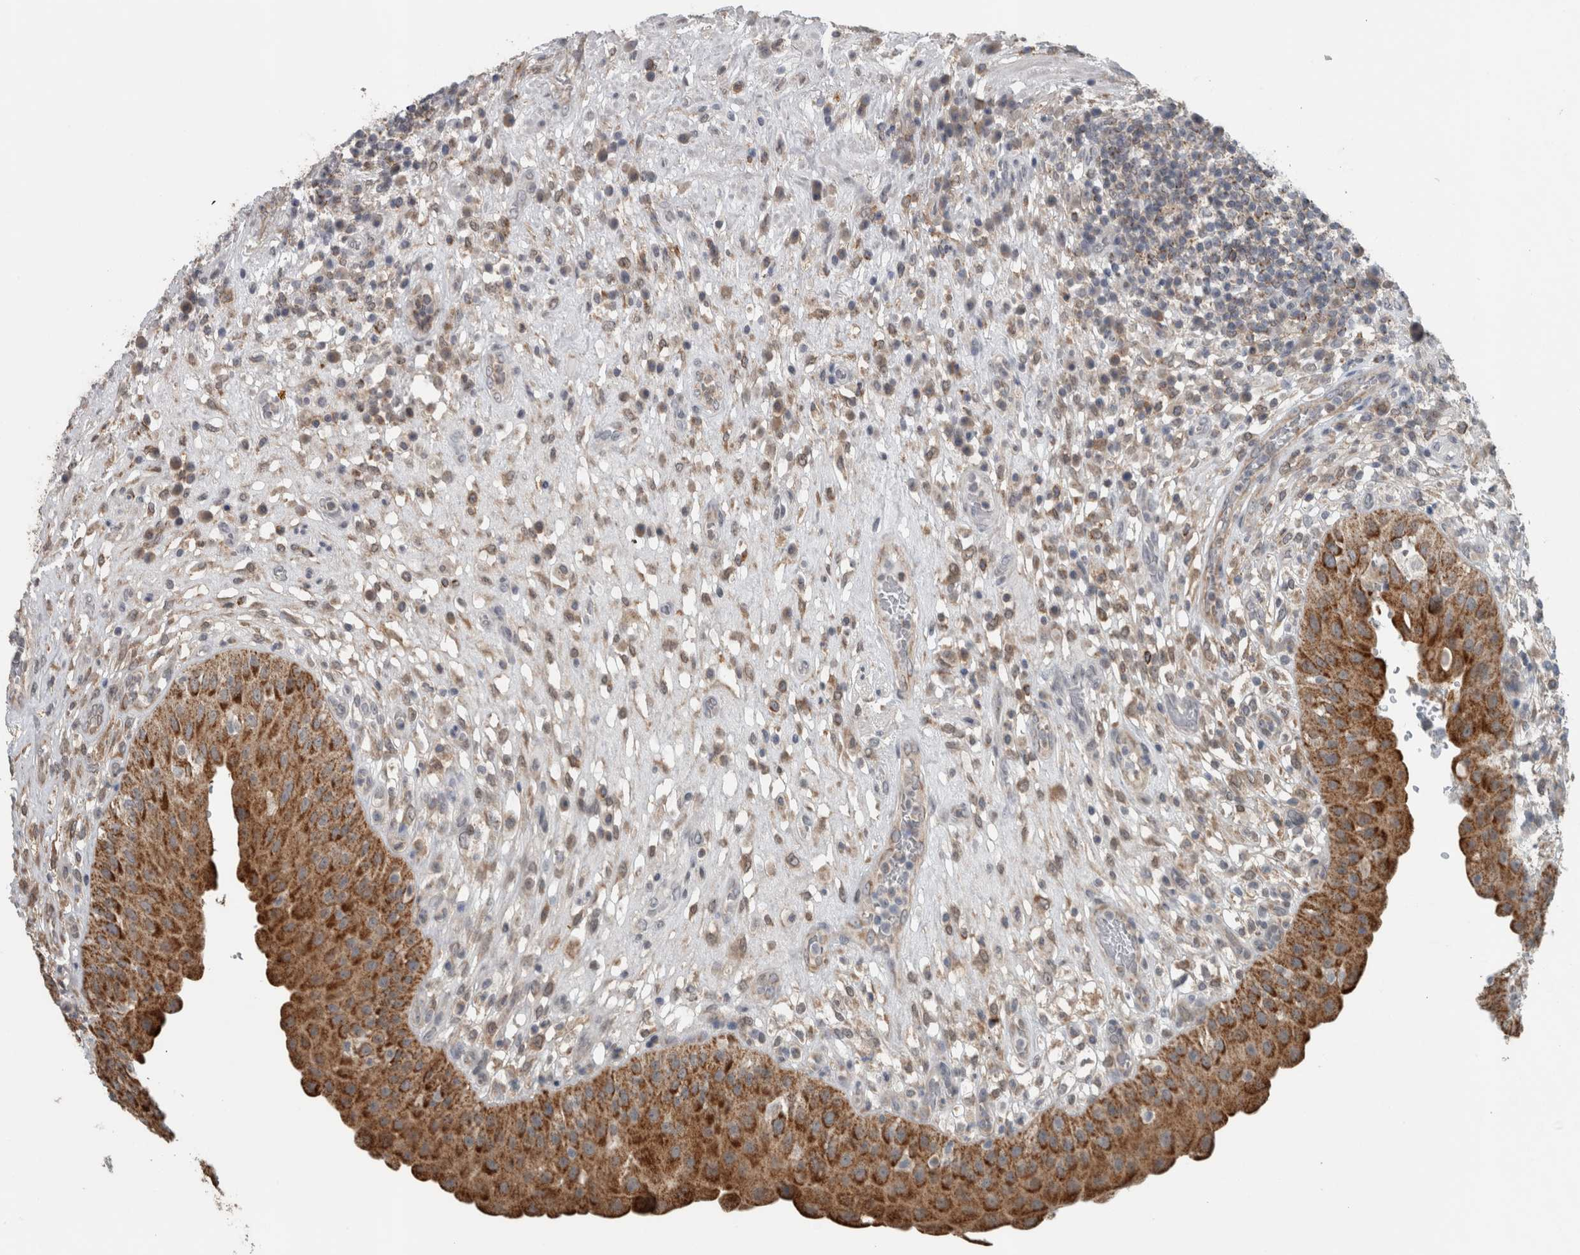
{"staining": {"intensity": "moderate", "quantity": ">75%", "location": "cytoplasmic/membranous"}, "tissue": "urinary bladder", "cell_type": "Urothelial cells", "image_type": "normal", "snomed": [{"axis": "morphology", "description": "Normal tissue, NOS"}, {"axis": "topography", "description": "Urinary bladder"}], "caption": "Immunohistochemical staining of benign human urinary bladder demonstrates medium levels of moderate cytoplasmic/membranous positivity in about >75% of urothelial cells. (Brightfield microscopy of DAB IHC at high magnification).", "gene": "ACSF2", "patient": {"sex": "female", "age": 62}}